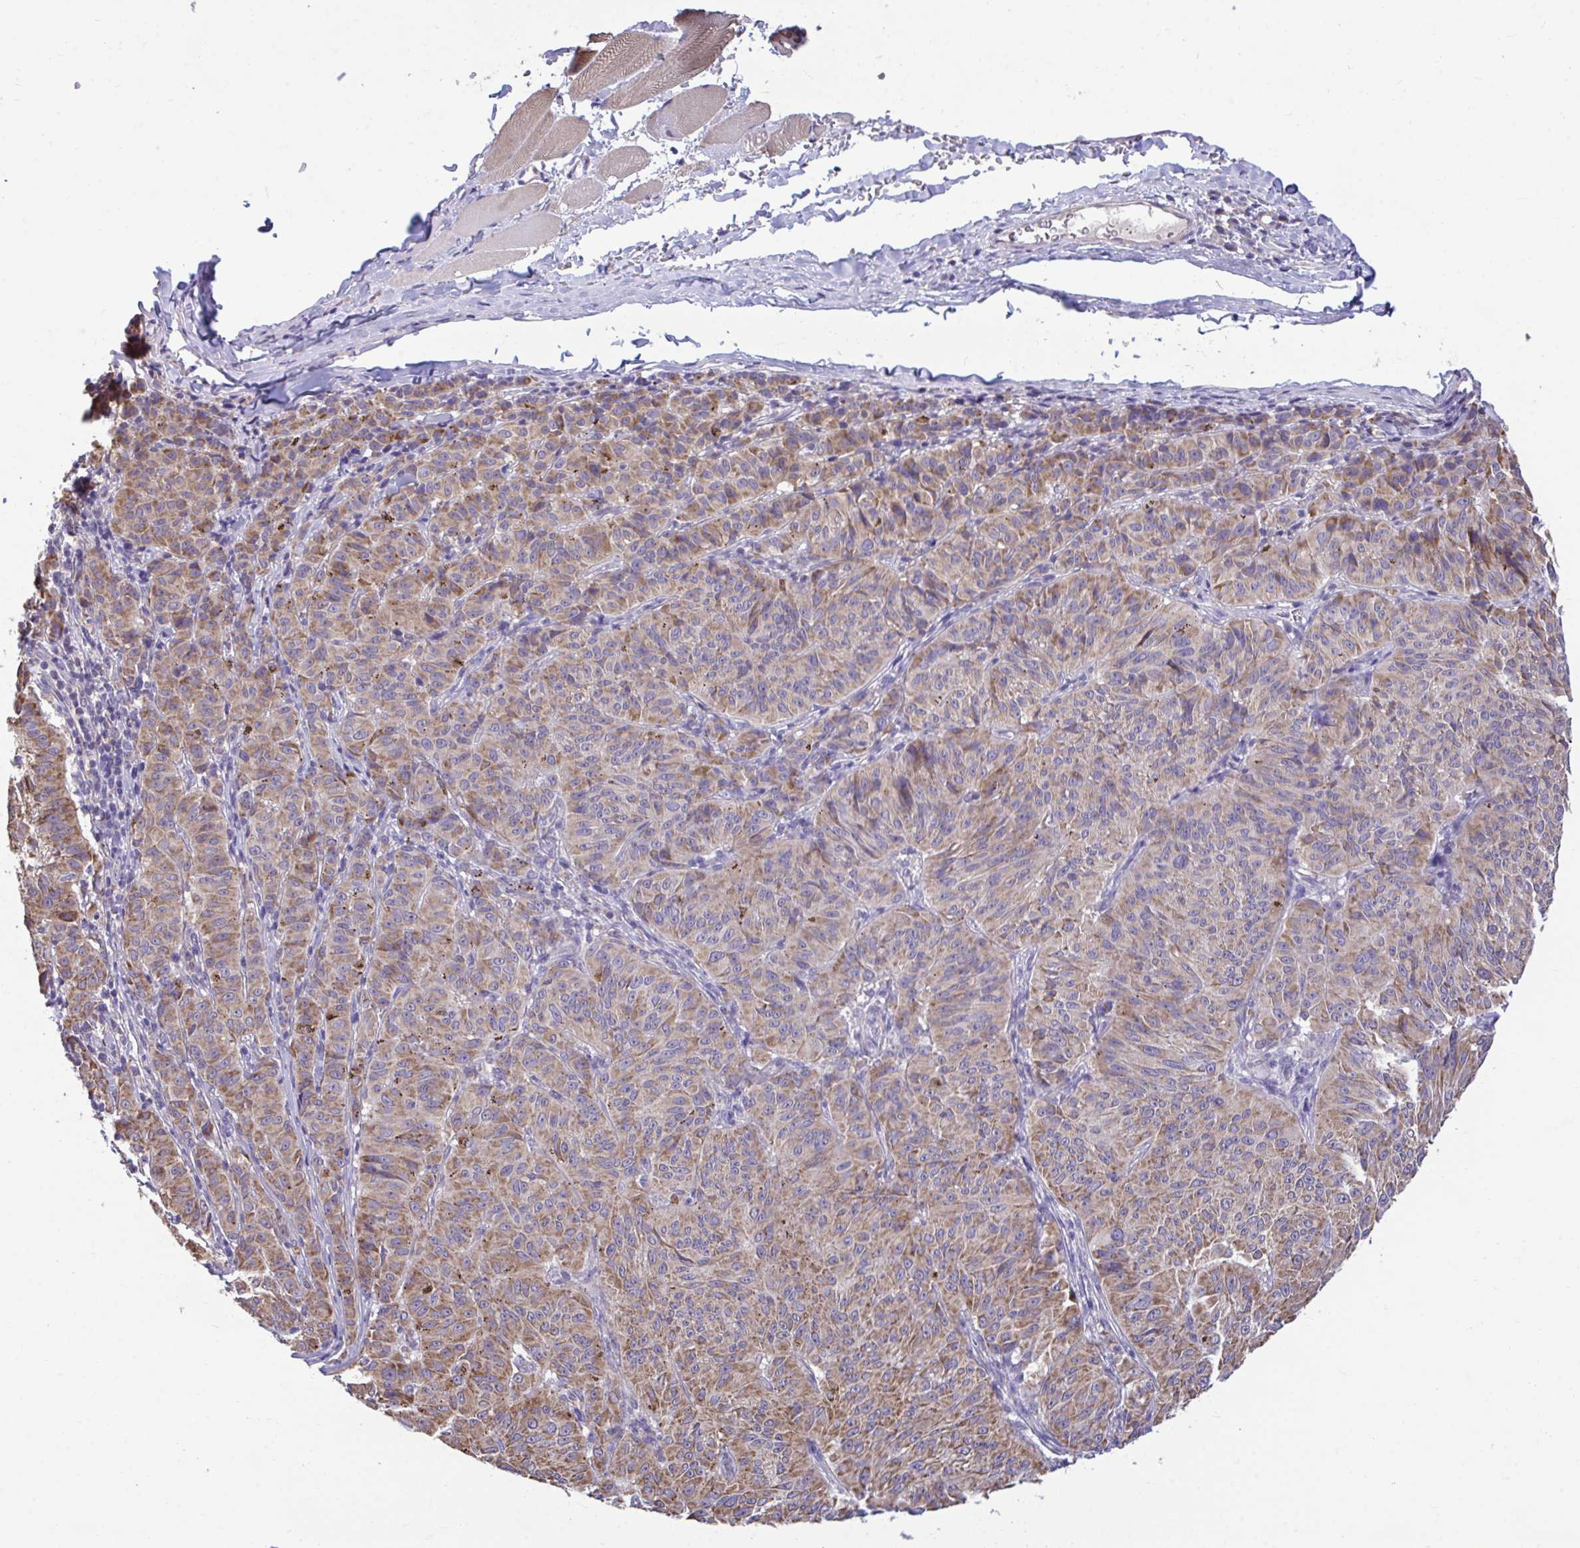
{"staining": {"intensity": "moderate", "quantity": ">75%", "location": "cytoplasmic/membranous"}, "tissue": "melanoma", "cell_type": "Tumor cells", "image_type": "cancer", "snomed": [{"axis": "morphology", "description": "Malignant melanoma, NOS"}, {"axis": "topography", "description": "Skin"}], "caption": "Immunohistochemistry (IHC) of melanoma exhibits medium levels of moderate cytoplasmic/membranous positivity in approximately >75% of tumor cells.", "gene": "SARS2", "patient": {"sex": "female", "age": 72}}